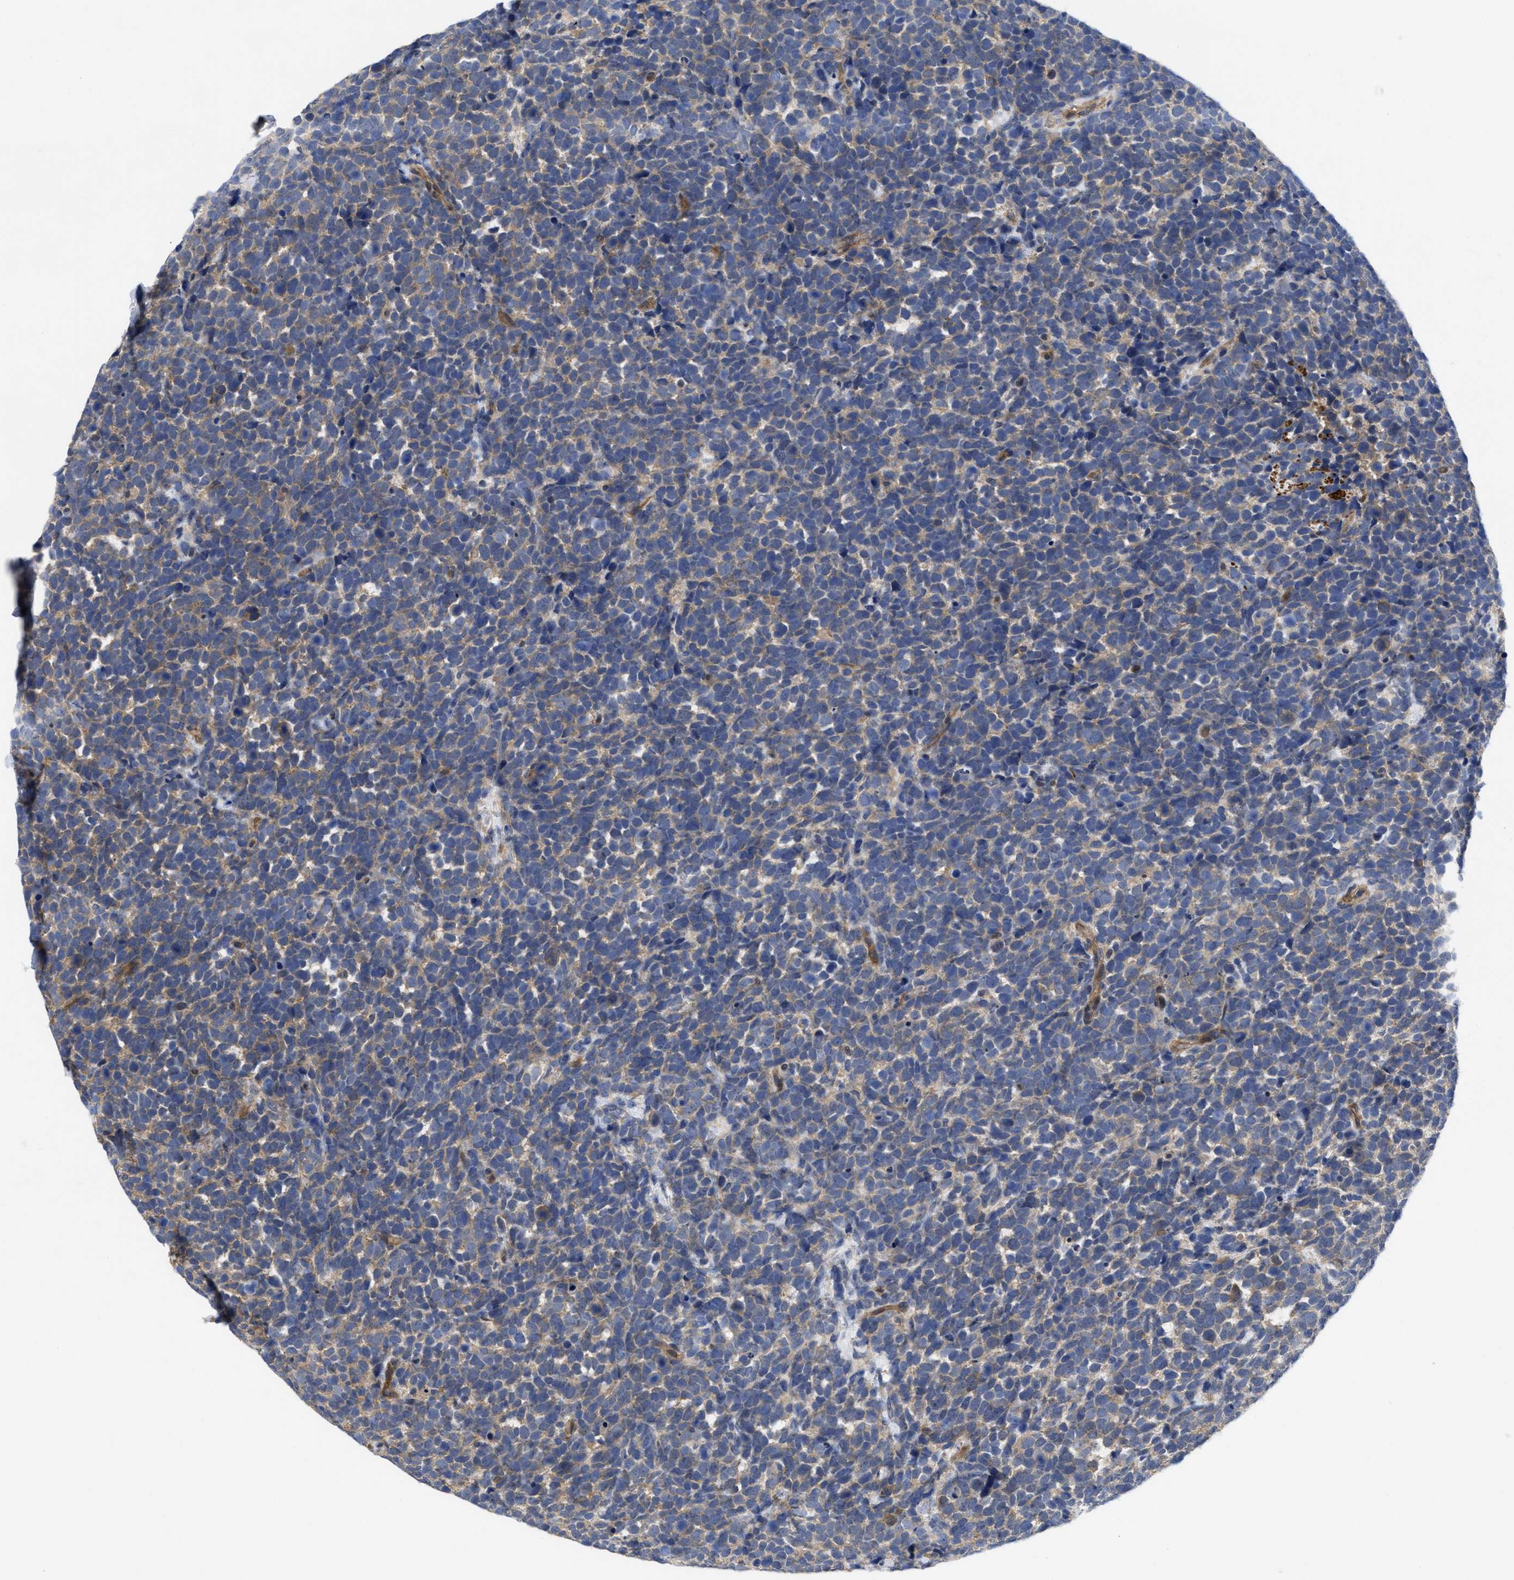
{"staining": {"intensity": "weak", "quantity": ">75%", "location": "cytoplasmic/membranous"}, "tissue": "urothelial cancer", "cell_type": "Tumor cells", "image_type": "cancer", "snomed": [{"axis": "morphology", "description": "Urothelial carcinoma, High grade"}, {"axis": "topography", "description": "Urinary bladder"}], "caption": "A brown stain shows weak cytoplasmic/membranous positivity of a protein in human high-grade urothelial carcinoma tumor cells. (DAB IHC, brown staining for protein, blue staining for nuclei).", "gene": "ARHGEF26", "patient": {"sex": "female", "age": 82}}